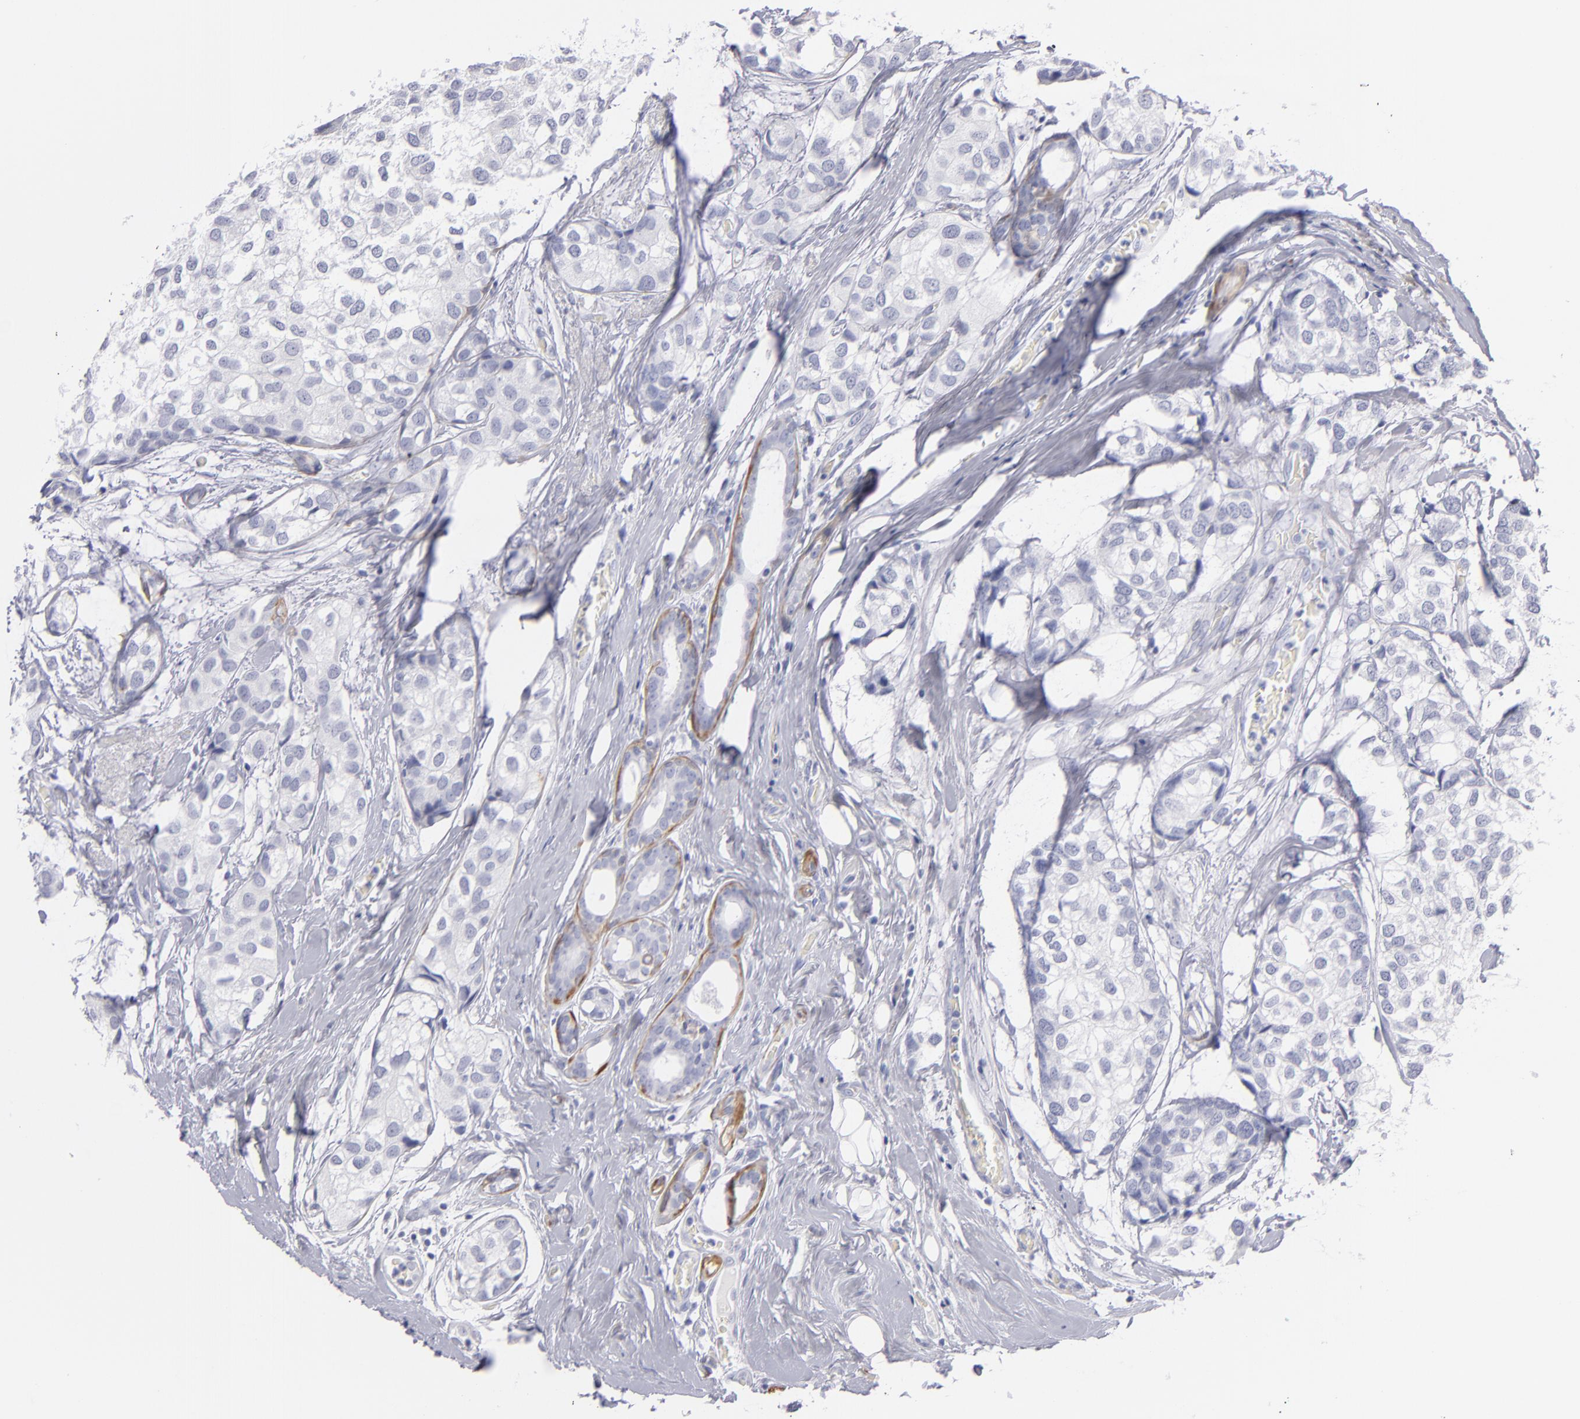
{"staining": {"intensity": "negative", "quantity": "none", "location": "none"}, "tissue": "breast cancer", "cell_type": "Tumor cells", "image_type": "cancer", "snomed": [{"axis": "morphology", "description": "Duct carcinoma"}, {"axis": "topography", "description": "Breast"}], "caption": "Immunohistochemistry (IHC) photomicrograph of neoplastic tissue: human infiltrating ductal carcinoma (breast) stained with DAB (3,3'-diaminobenzidine) exhibits no significant protein expression in tumor cells.", "gene": "MYH11", "patient": {"sex": "female", "age": 68}}